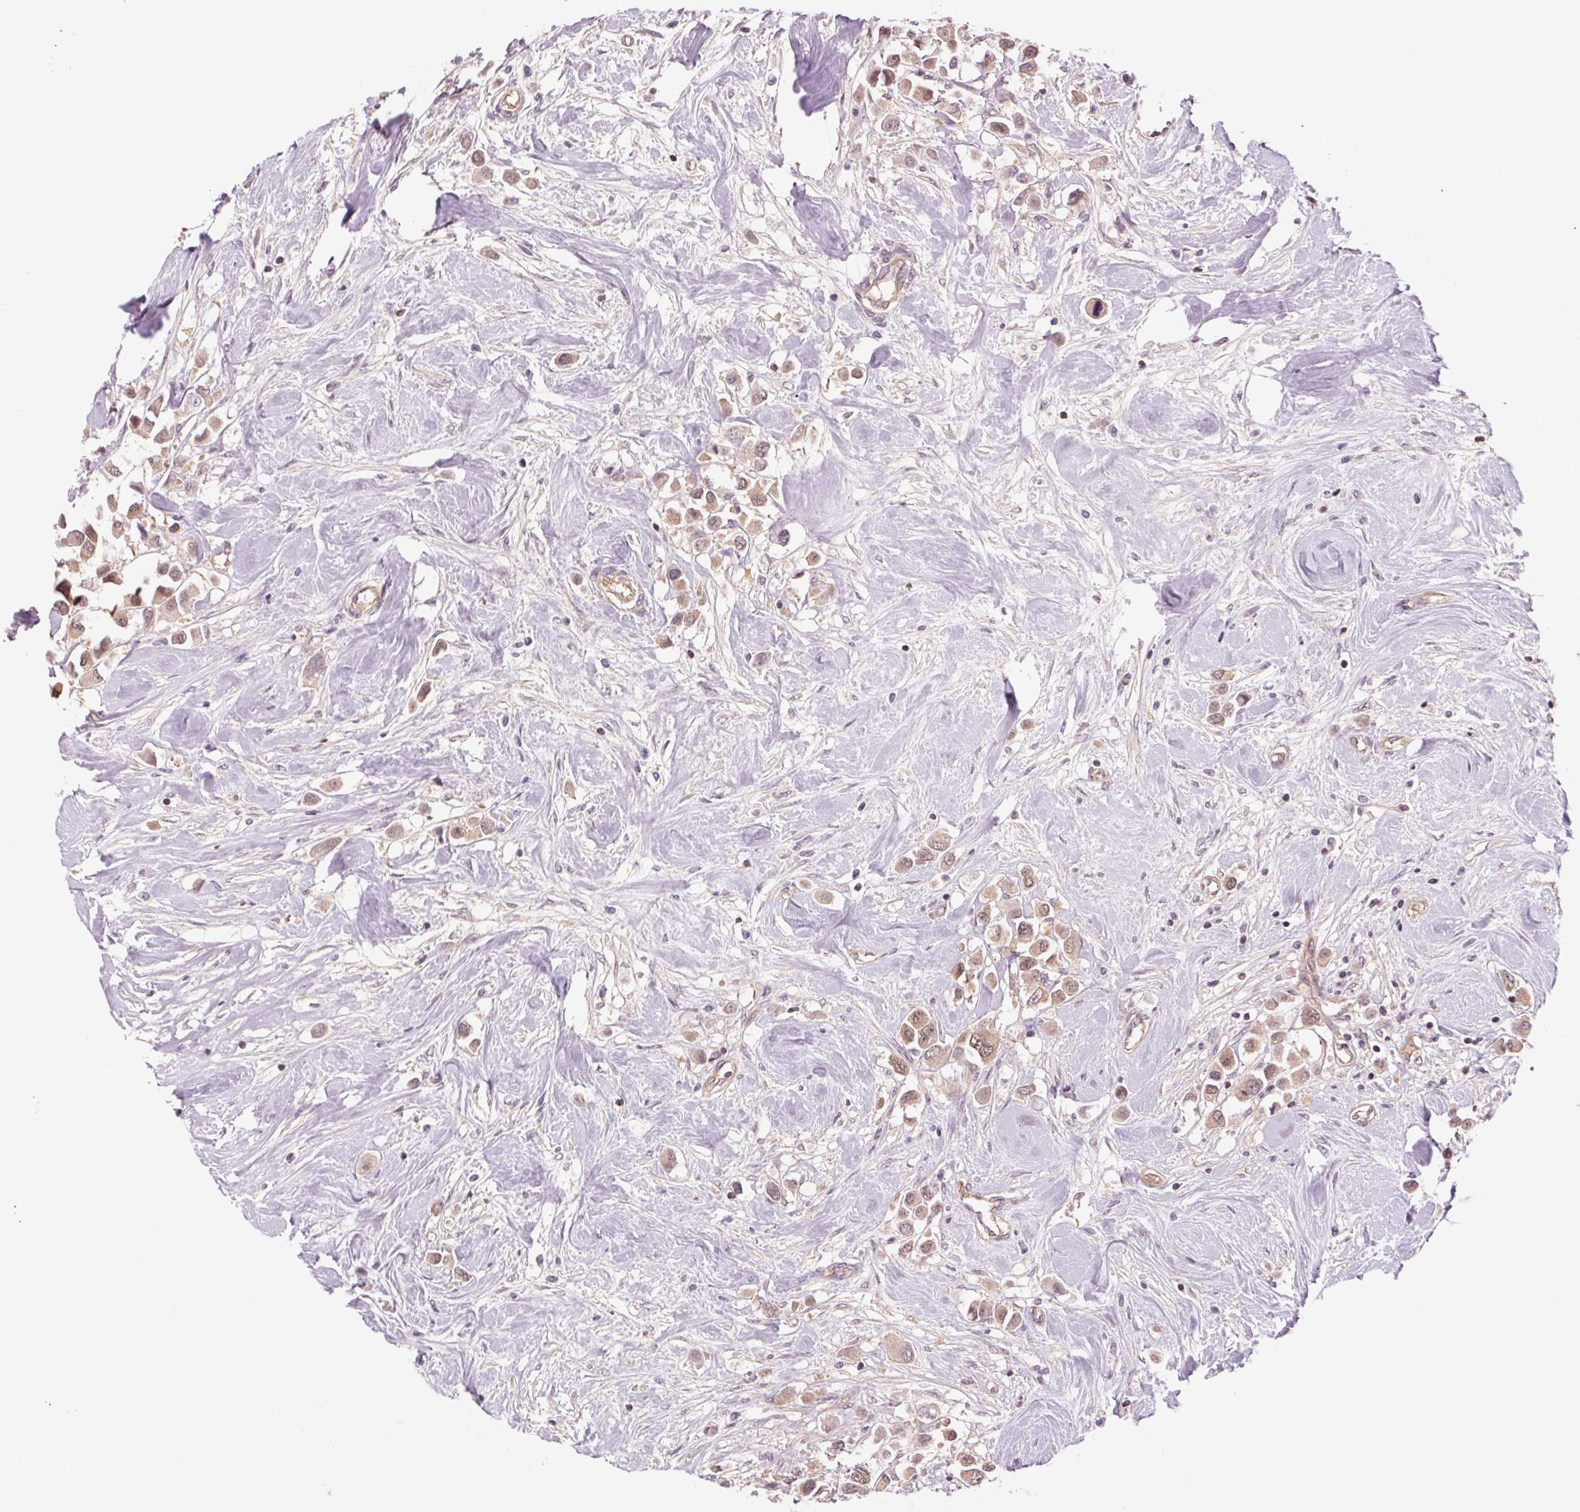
{"staining": {"intensity": "weak", "quantity": ">75%", "location": "cytoplasmic/membranous"}, "tissue": "breast cancer", "cell_type": "Tumor cells", "image_type": "cancer", "snomed": [{"axis": "morphology", "description": "Duct carcinoma"}, {"axis": "topography", "description": "Breast"}], "caption": "Human breast infiltrating ductal carcinoma stained for a protein (brown) reveals weak cytoplasmic/membranous positive staining in about >75% of tumor cells.", "gene": "SH3RF2", "patient": {"sex": "female", "age": 61}}